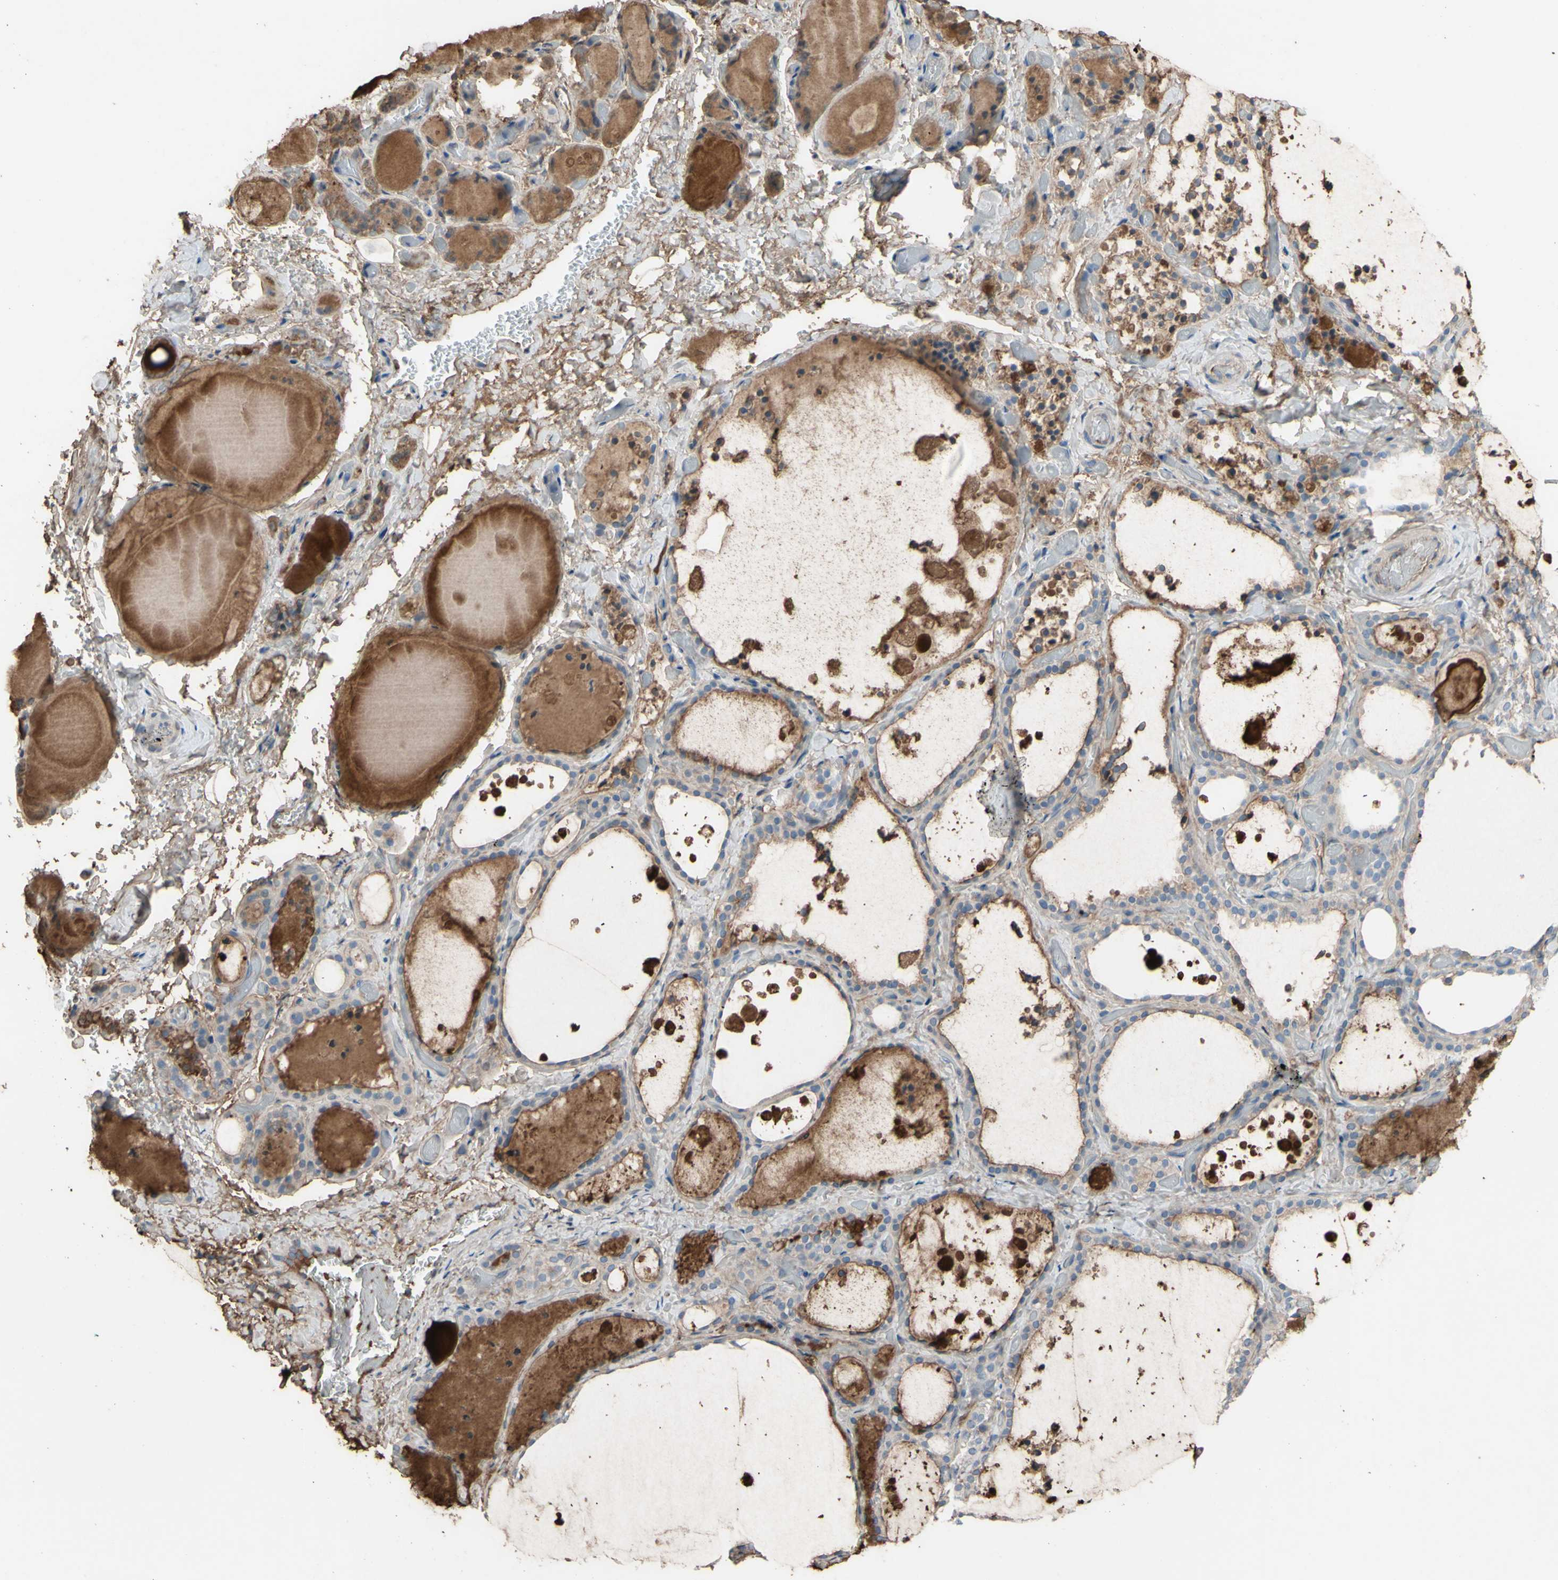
{"staining": {"intensity": "weak", "quantity": "25%-75%", "location": "cytoplasmic/membranous"}, "tissue": "thyroid gland", "cell_type": "Glandular cells", "image_type": "normal", "snomed": [{"axis": "morphology", "description": "Normal tissue, NOS"}, {"axis": "topography", "description": "Thyroid gland"}], "caption": "Weak cytoplasmic/membranous expression for a protein is seen in approximately 25%-75% of glandular cells of unremarkable thyroid gland using immunohistochemistry (IHC).", "gene": "PTGDS", "patient": {"sex": "female", "age": 44}}